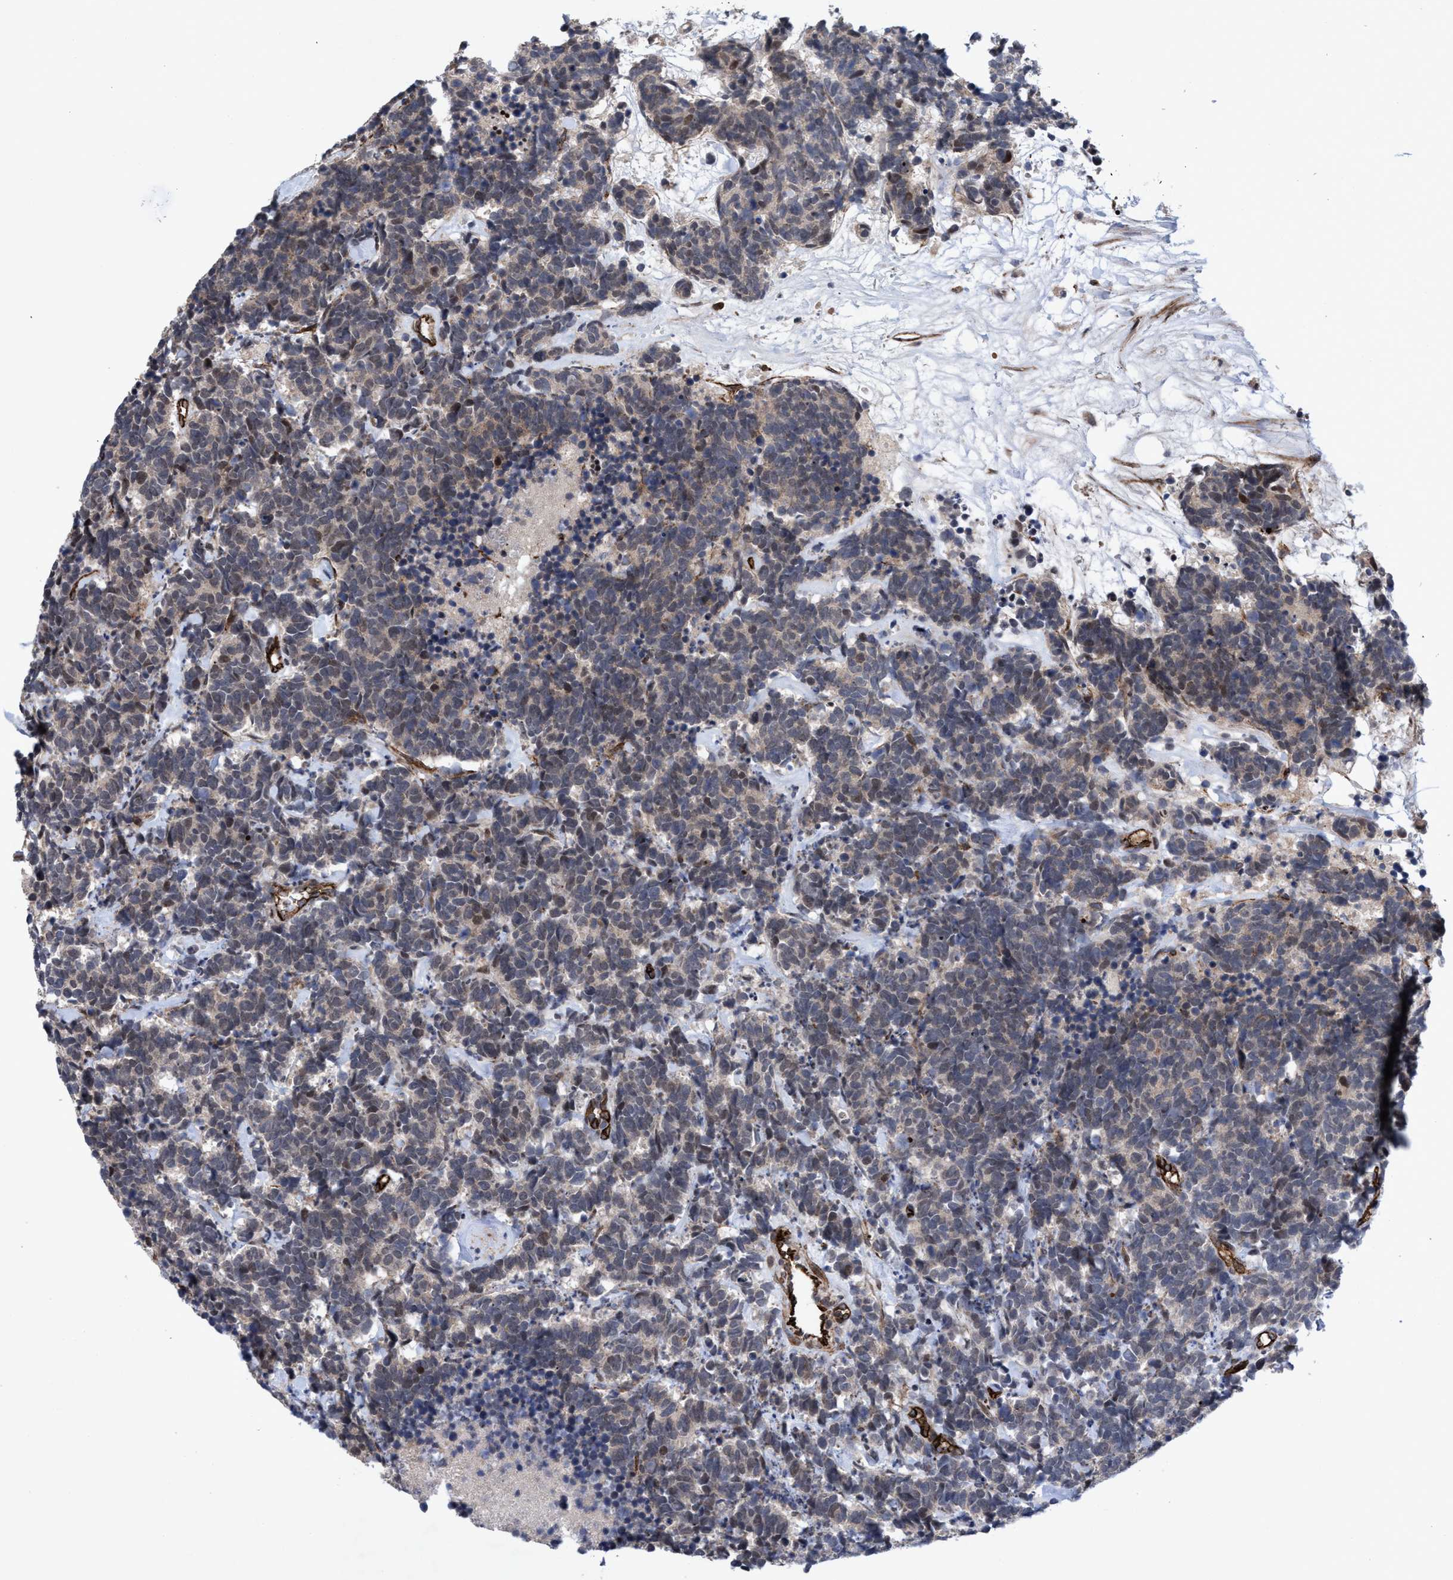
{"staining": {"intensity": "weak", "quantity": "25%-75%", "location": "cytoplasmic/membranous"}, "tissue": "carcinoid", "cell_type": "Tumor cells", "image_type": "cancer", "snomed": [{"axis": "morphology", "description": "Carcinoma, NOS"}, {"axis": "morphology", "description": "Carcinoid, malignant, NOS"}, {"axis": "topography", "description": "Urinary bladder"}], "caption": "Protein expression analysis of human malignant carcinoid reveals weak cytoplasmic/membranous expression in approximately 25%-75% of tumor cells.", "gene": "ZNF750", "patient": {"sex": "male", "age": 57}}